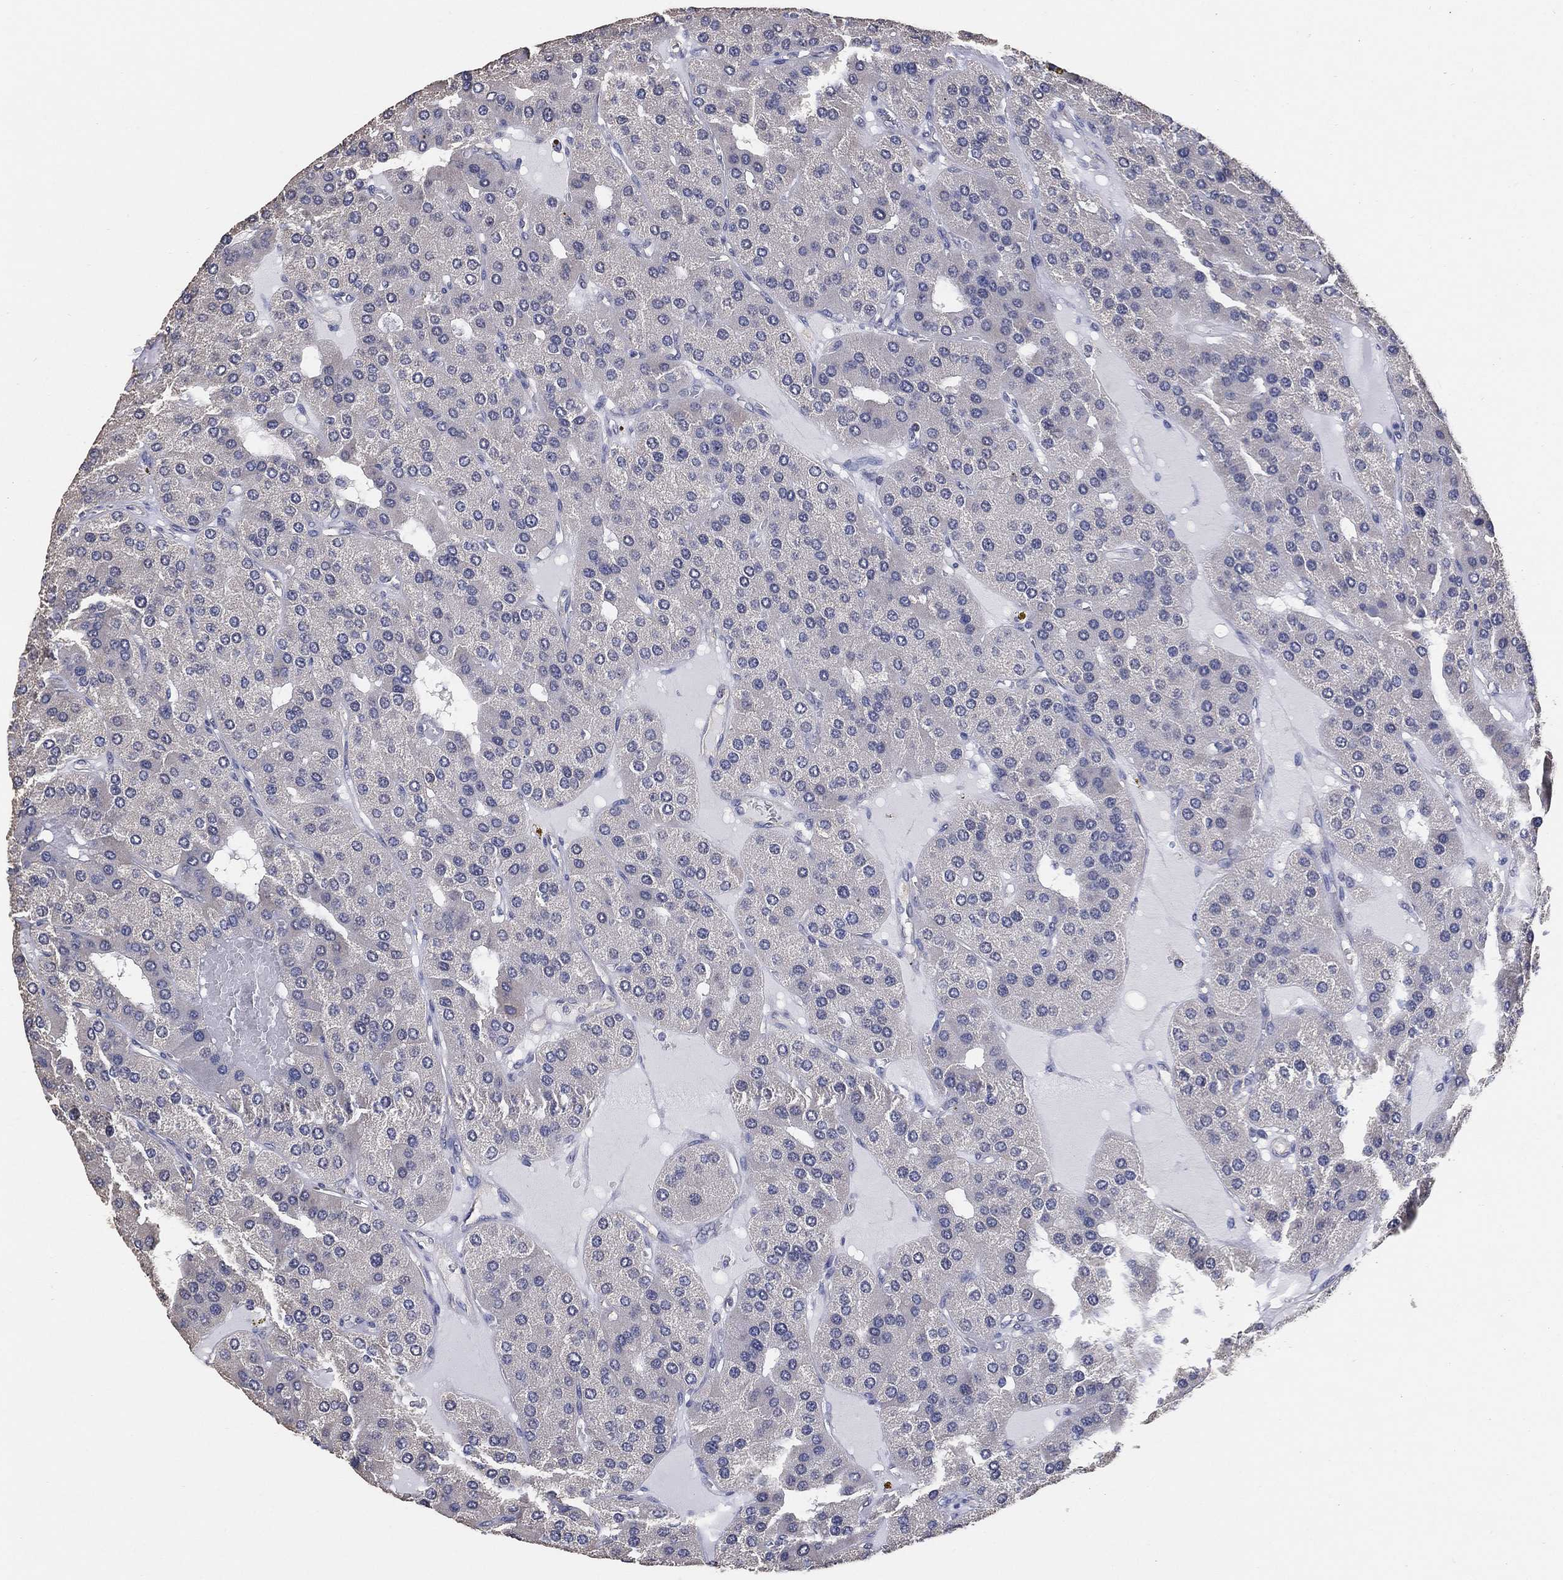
{"staining": {"intensity": "negative", "quantity": "none", "location": "none"}, "tissue": "parathyroid gland", "cell_type": "Glandular cells", "image_type": "normal", "snomed": [{"axis": "morphology", "description": "Normal tissue, NOS"}, {"axis": "morphology", "description": "Adenoma, NOS"}, {"axis": "topography", "description": "Parathyroid gland"}], "caption": "Image shows no protein expression in glandular cells of benign parathyroid gland.", "gene": "KLK5", "patient": {"sex": "female", "age": 86}}